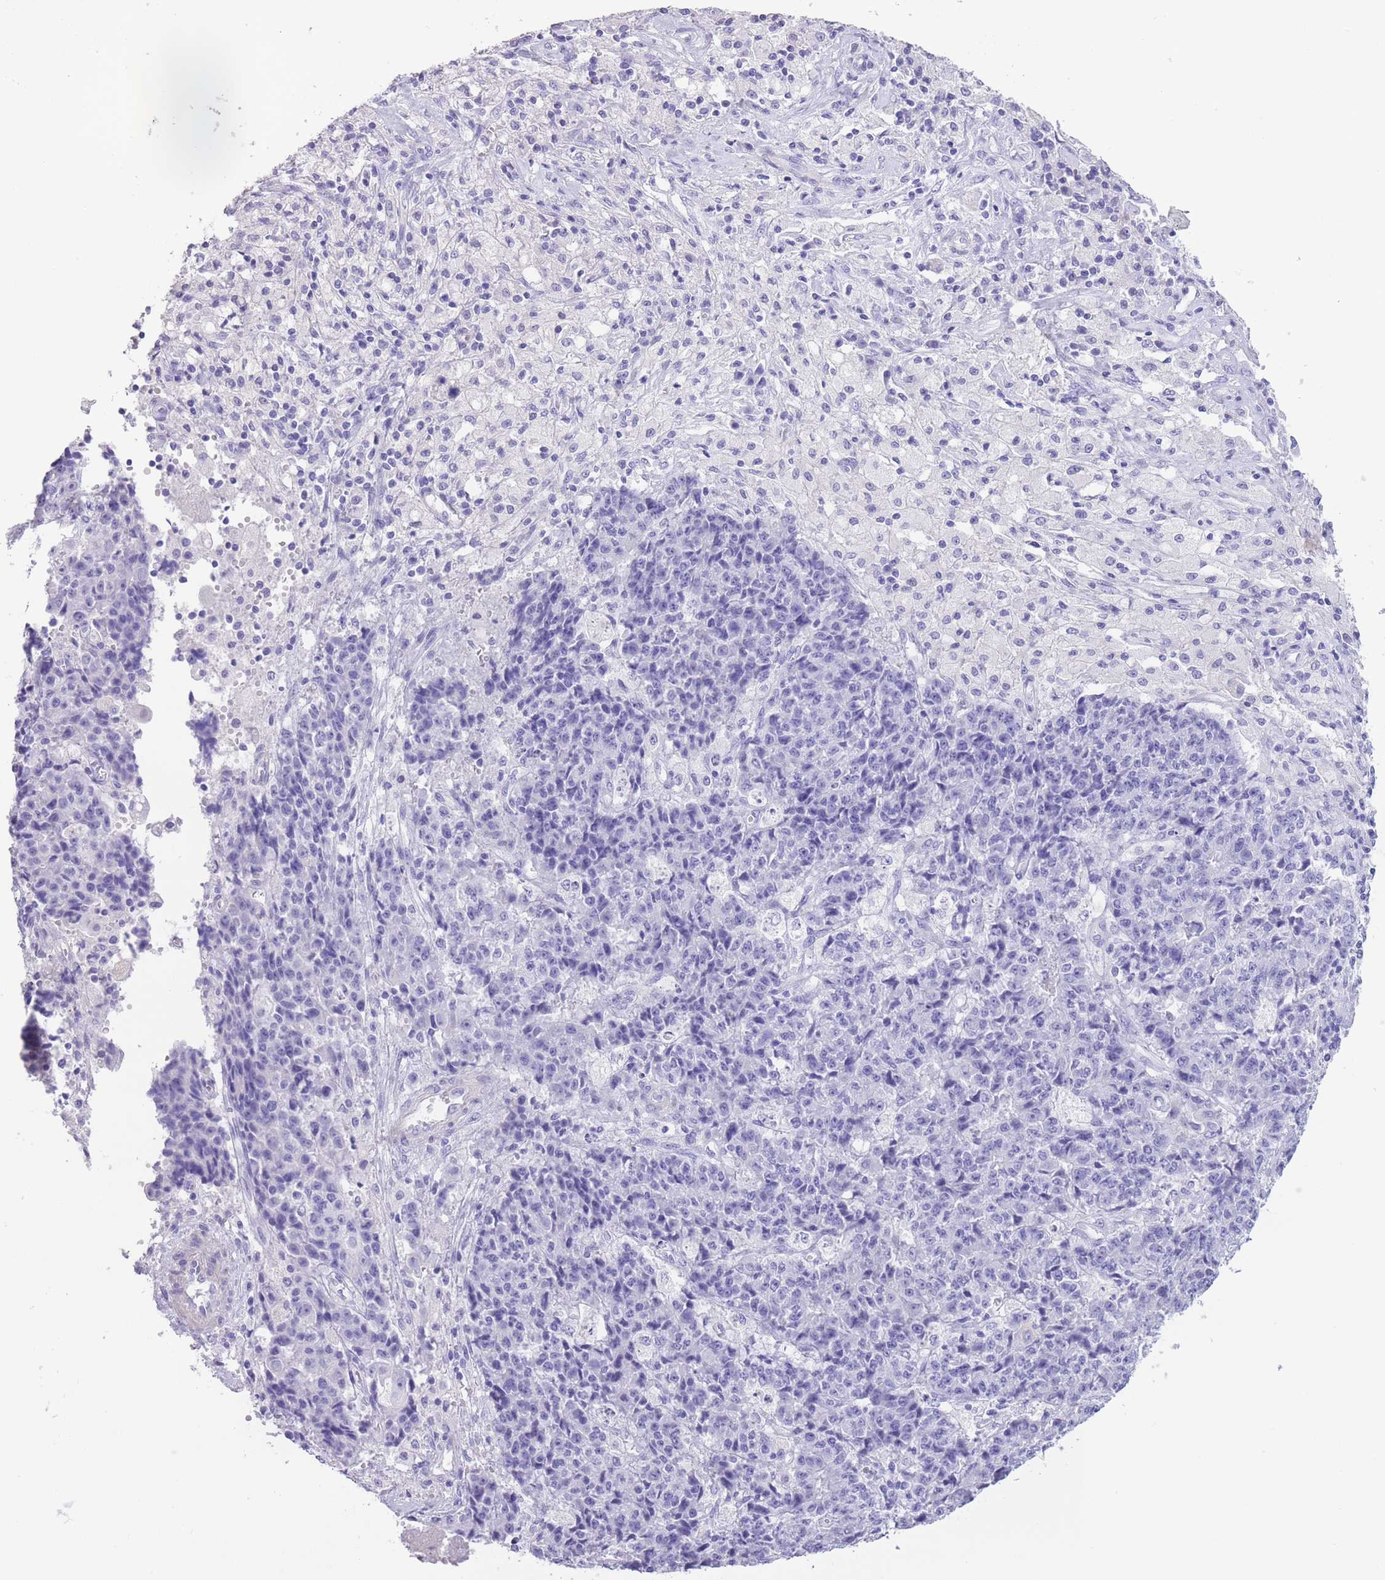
{"staining": {"intensity": "negative", "quantity": "none", "location": "none"}, "tissue": "ovarian cancer", "cell_type": "Tumor cells", "image_type": "cancer", "snomed": [{"axis": "morphology", "description": "Carcinoma, endometroid"}, {"axis": "topography", "description": "Ovary"}], "caption": "There is no significant staining in tumor cells of endometroid carcinoma (ovarian).", "gene": "RAI2", "patient": {"sex": "female", "age": 42}}